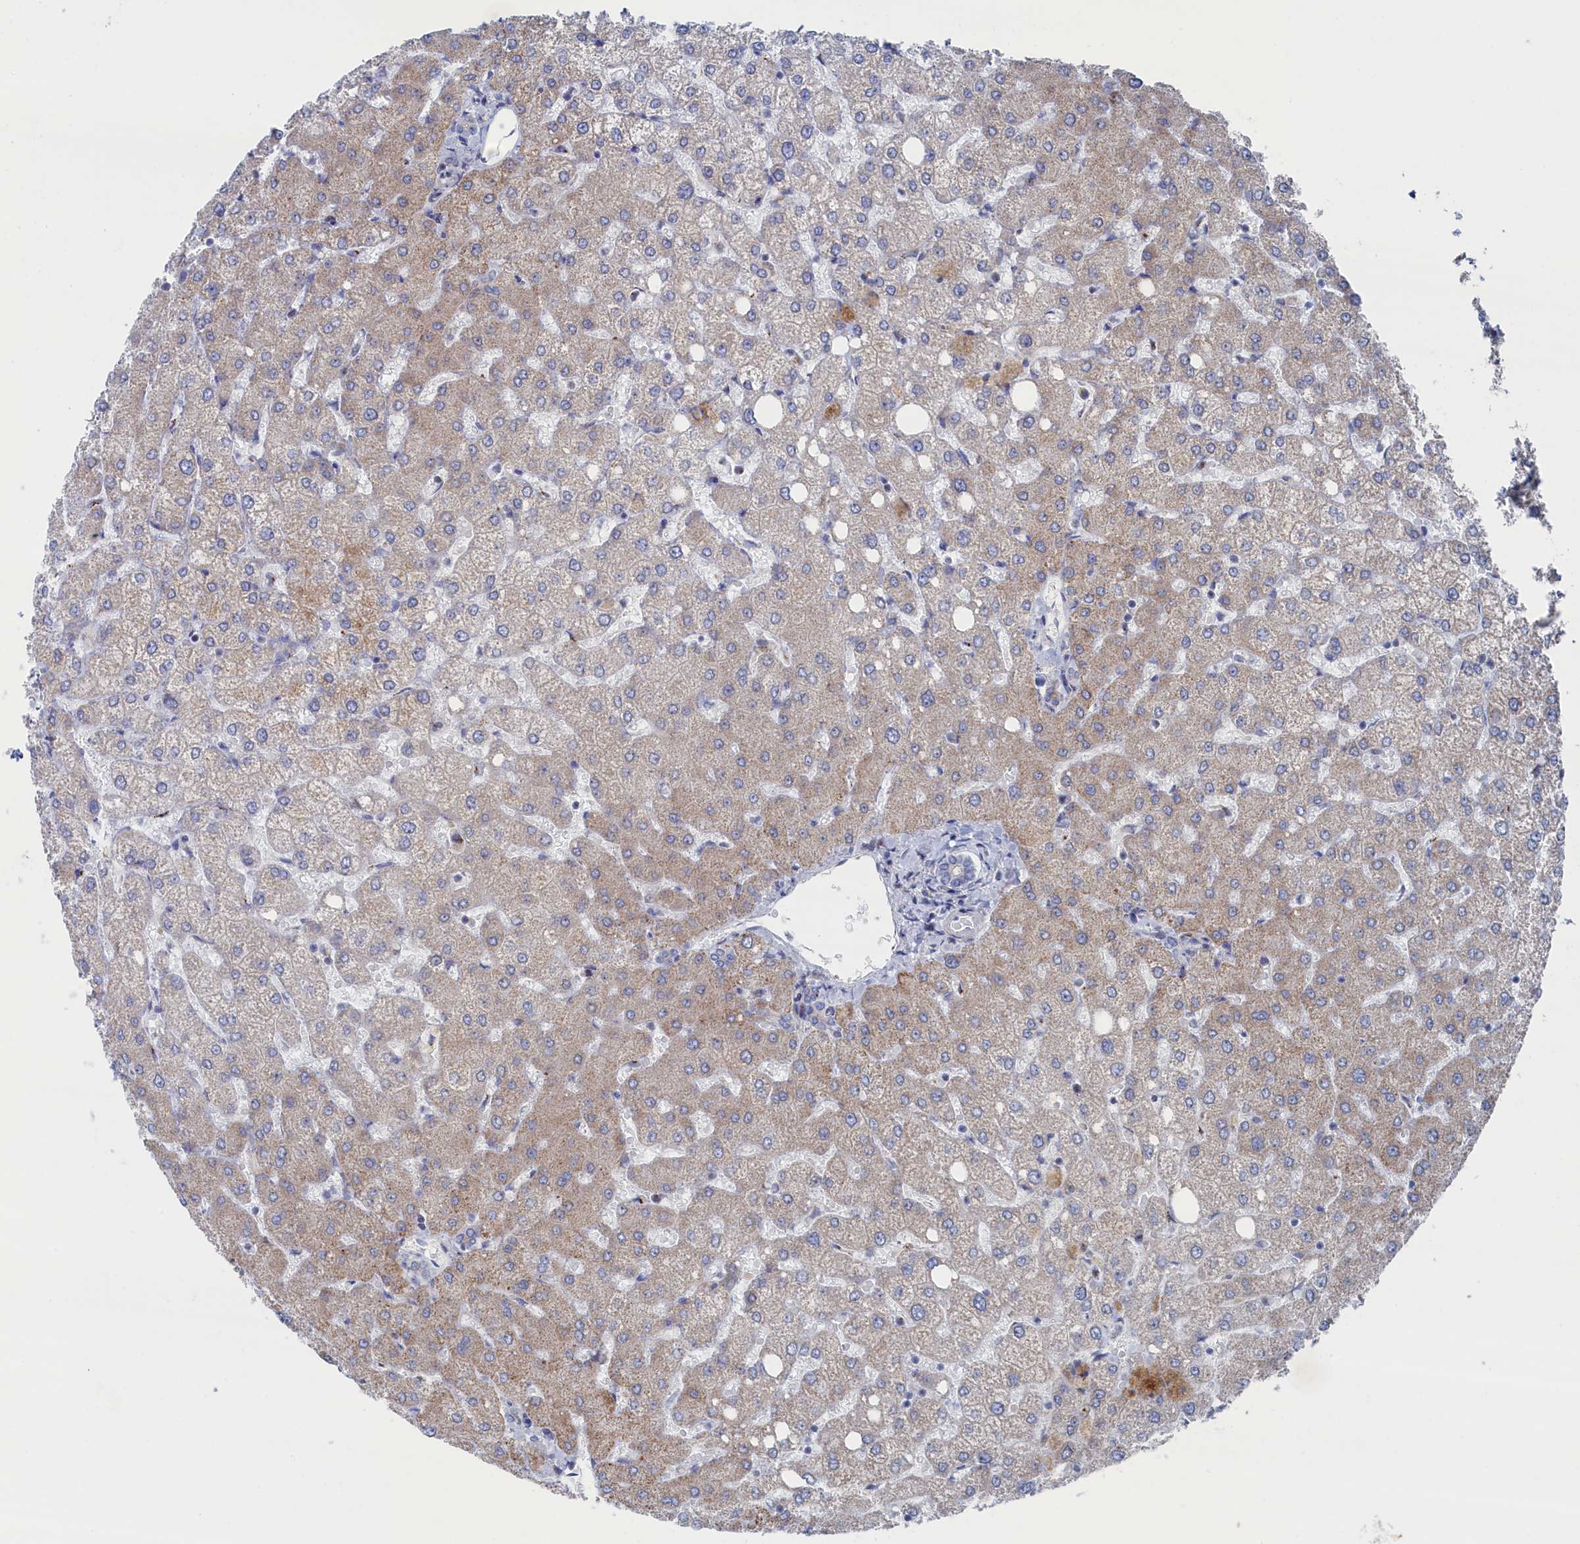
{"staining": {"intensity": "negative", "quantity": "none", "location": "none"}, "tissue": "liver", "cell_type": "Cholangiocytes", "image_type": "normal", "snomed": [{"axis": "morphology", "description": "Normal tissue, NOS"}, {"axis": "topography", "description": "Liver"}], "caption": "Immunohistochemistry (IHC) photomicrograph of unremarkable liver stained for a protein (brown), which displays no positivity in cholangiocytes.", "gene": "IRX1", "patient": {"sex": "female", "age": 54}}